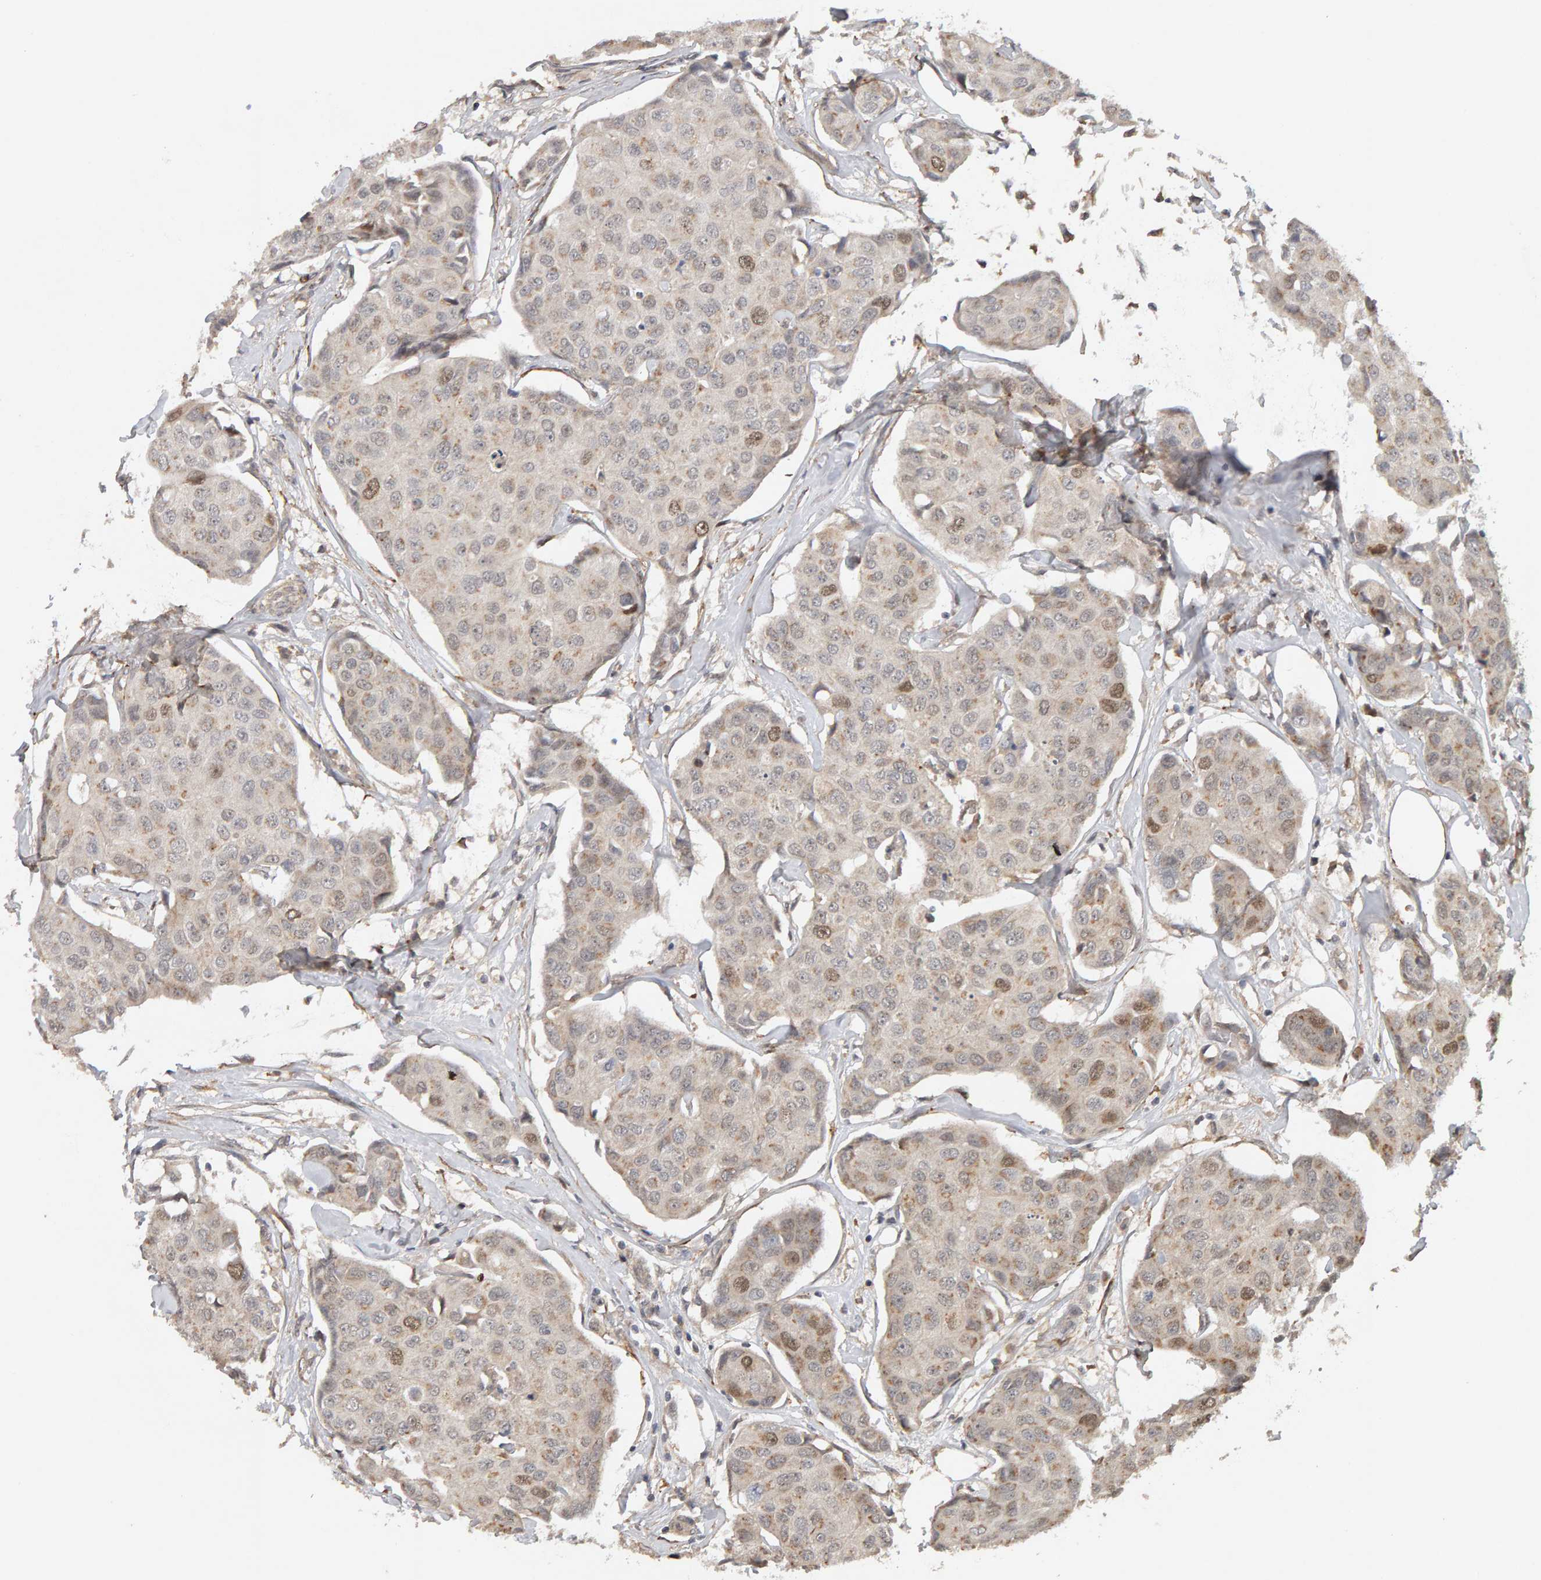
{"staining": {"intensity": "moderate", "quantity": "<25%", "location": "nuclear"}, "tissue": "breast cancer", "cell_type": "Tumor cells", "image_type": "cancer", "snomed": [{"axis": "morphology", "description": "Duct carcinoma"}, {"axis": "topography", "description": "Breast"}], "caption": "Infiltrating ductal carcinoma (breast) stained with a protein marker exhibits moderate staining in tumor cells.", "gene": "CDCA5", "patient": {"sex": "female", "age": 80}}